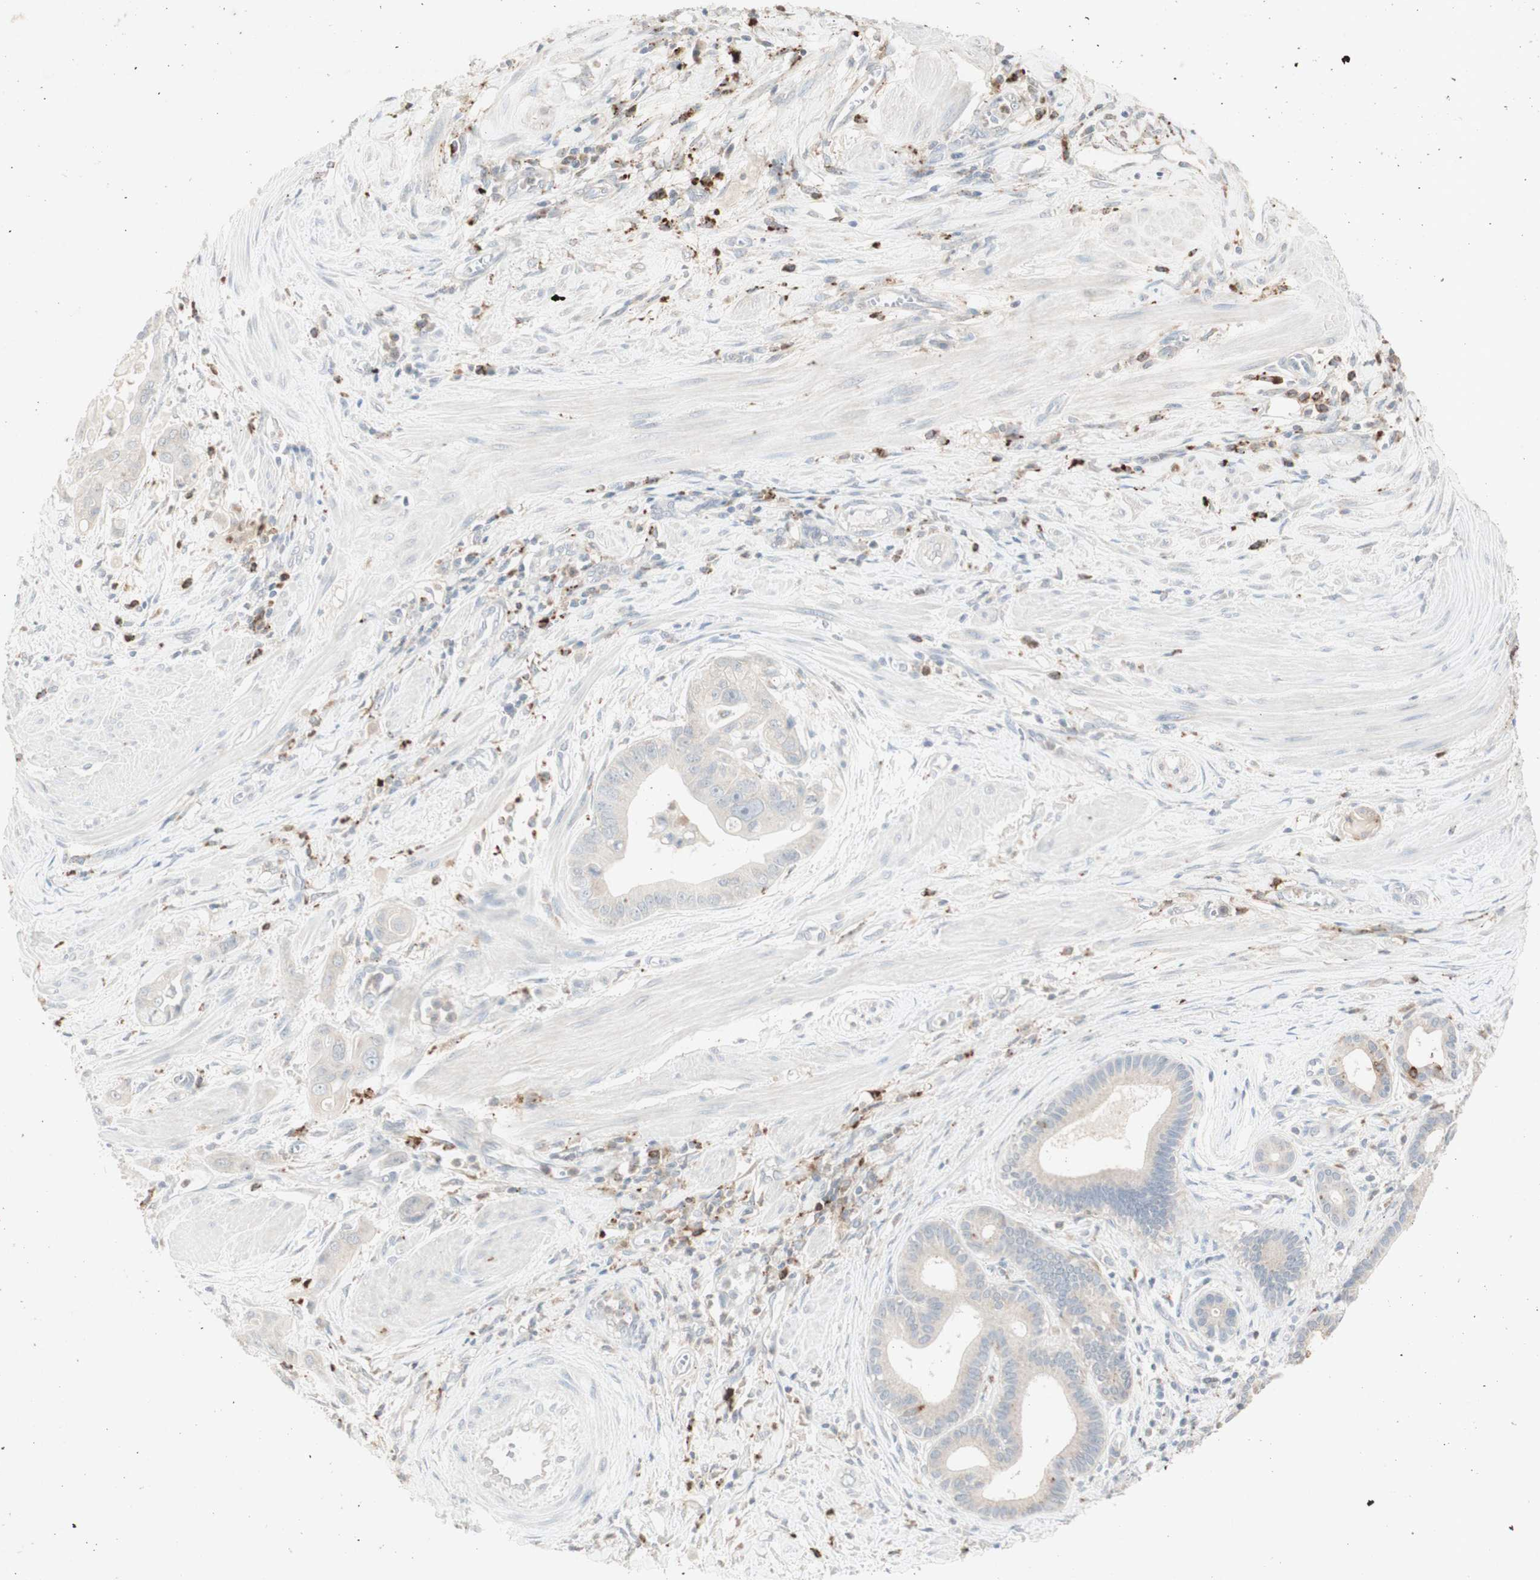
{"staining": {"intensity": "negative", "quantity": "none", "location": "none"}, "tissue": "pancreatic cancer", "cell_type": "Tumor cells", "image_type": "cancer", "snomed": [{"axis": "morphology", "description": "Adenocarcinoma, NOS"}, {"axis": "topography", "description": "Pancreas"}], "caption": "Protein analysis of pancreatic adenocarcinoma displays no significant staining in tumor cells.", "gene": "ATP6V1B1", "patient": {"sex": "female", "age": 75}}